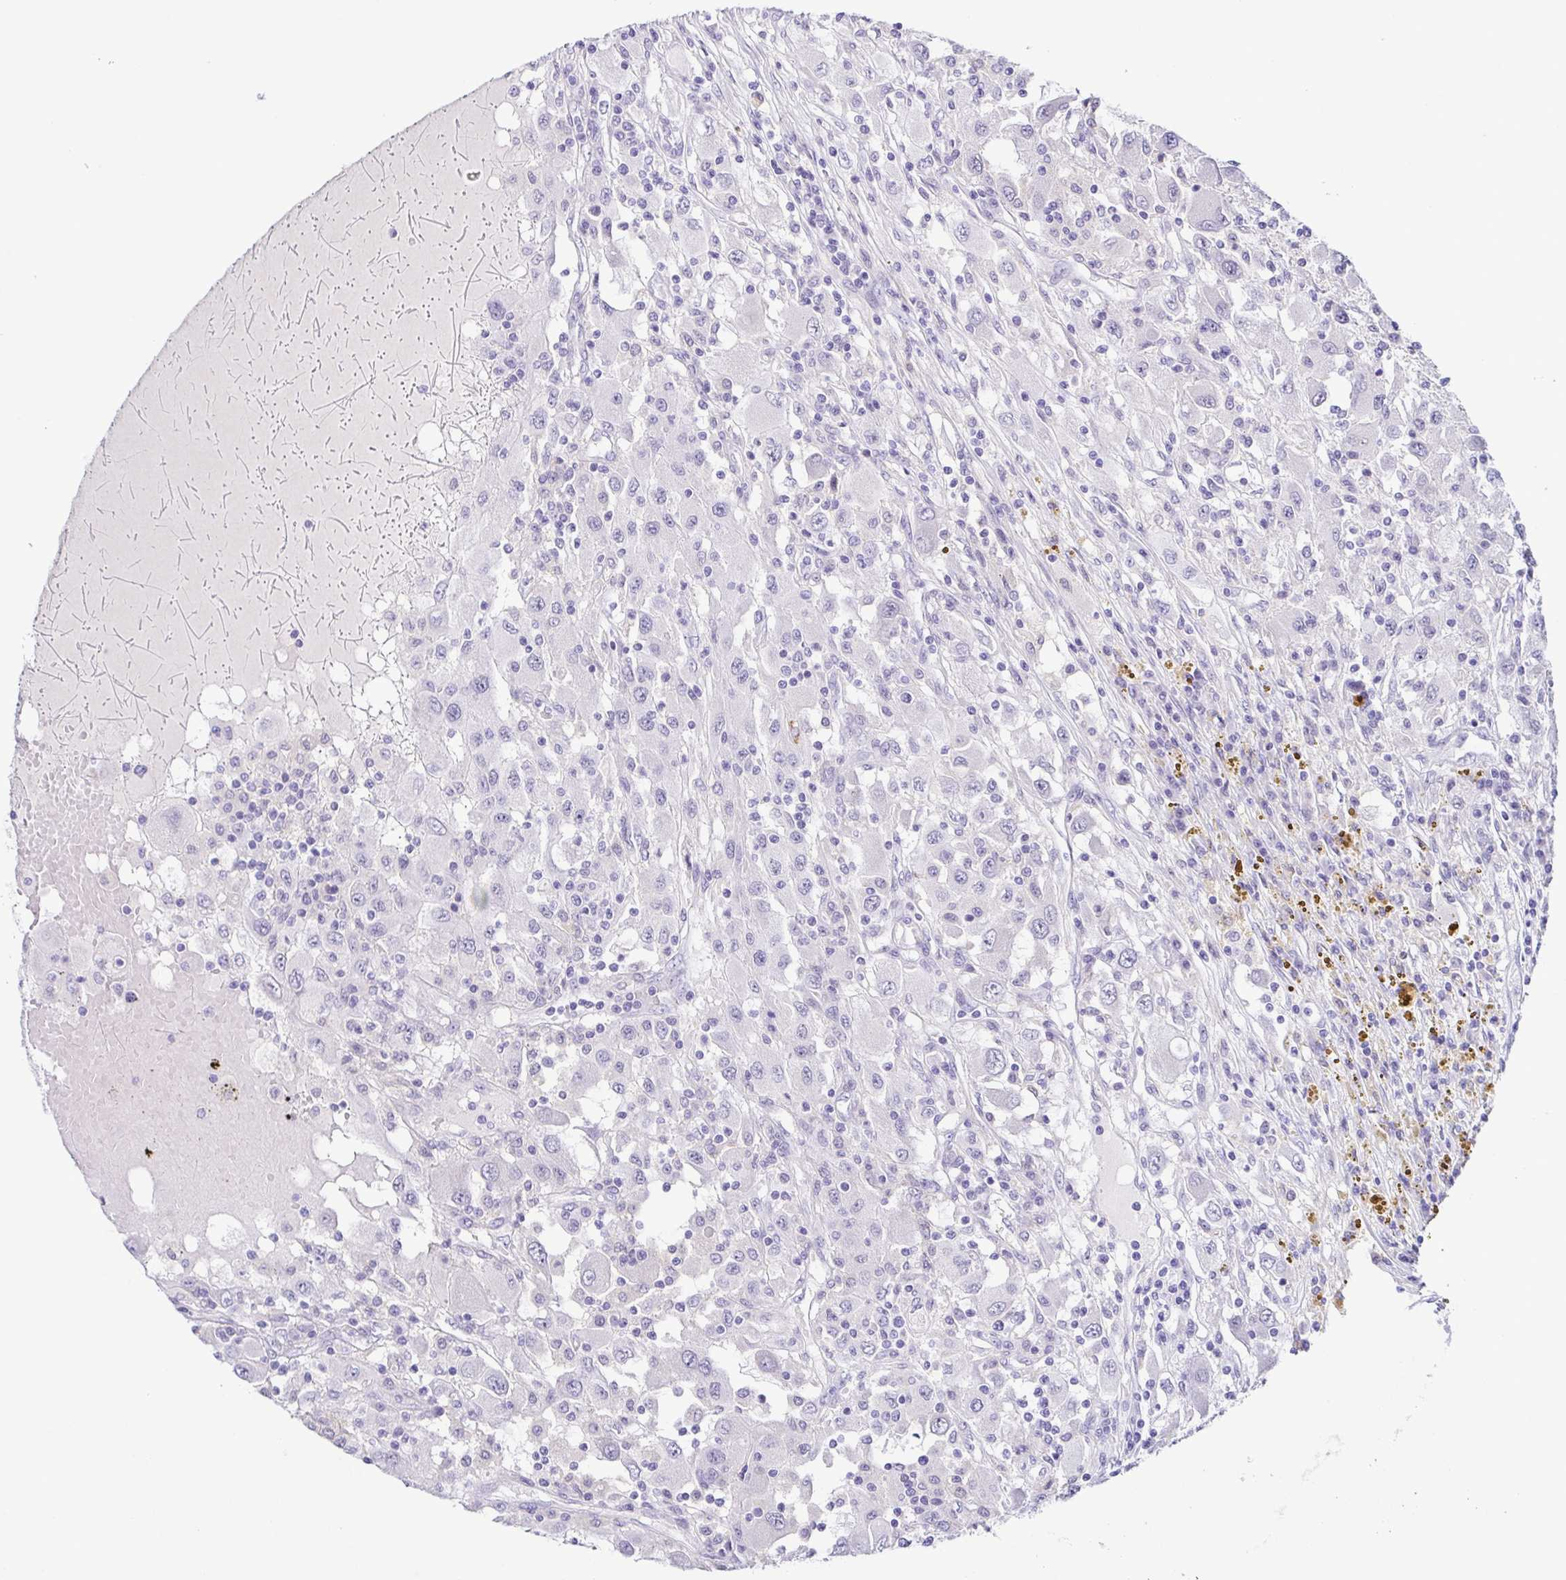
{"staining": {"intensity": "negative", "quantity": "none", "location": "none"}, "tissue": "renal cancer", "cell_type": "Tumor cells", "image_type": "cancer", "snomed": [{"axis": "morphology", "description": "Adenocarcinoma, NOS"}, {"axis": "topography", "description": "Kidney"}], "caption": "Adenocarcinoma (renal) was stained to show a protein in brown. There is no significant staining in tumor cells.", "gene": "TERT", "patient": {"sex": "female", "age": 67}}